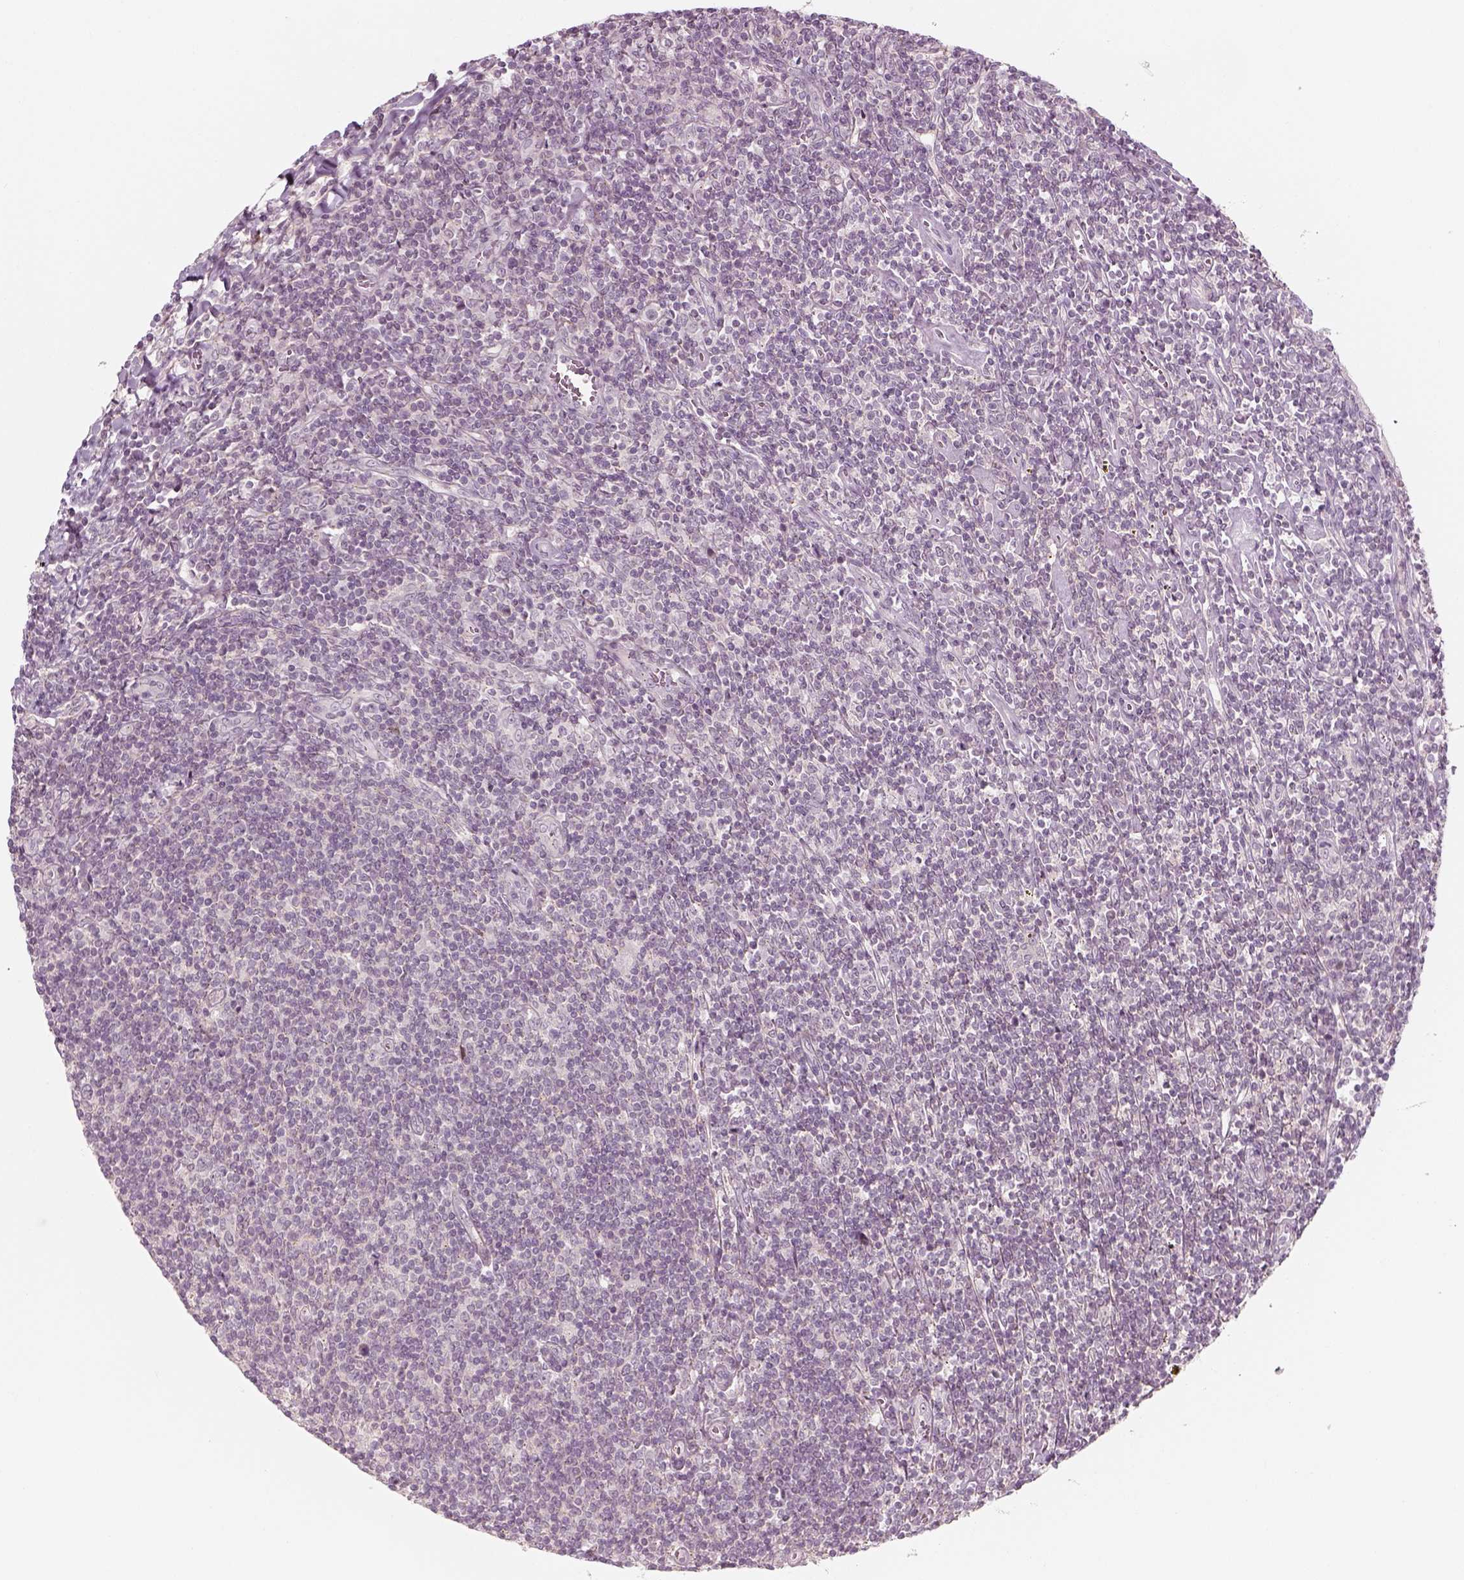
{"staining": {"intensity": "negative", "quantity": "none", "location": "none"}, "tissue": "lymphoma", "cell_type": "Tumor cells", "image_type": "cancer", "snomed": [{"axis": "morphology", "description": "Hodgkin's disease, NOS"}, {"axis": "topography", "description": "Lymph node"}], "caption": "This is an immunohistochemistry (IHC) photomicrograph of lymphoma. There is no staining in tumor cells.", "gene": "MLIP", "patient": {"sex": "male", "age": 40}}